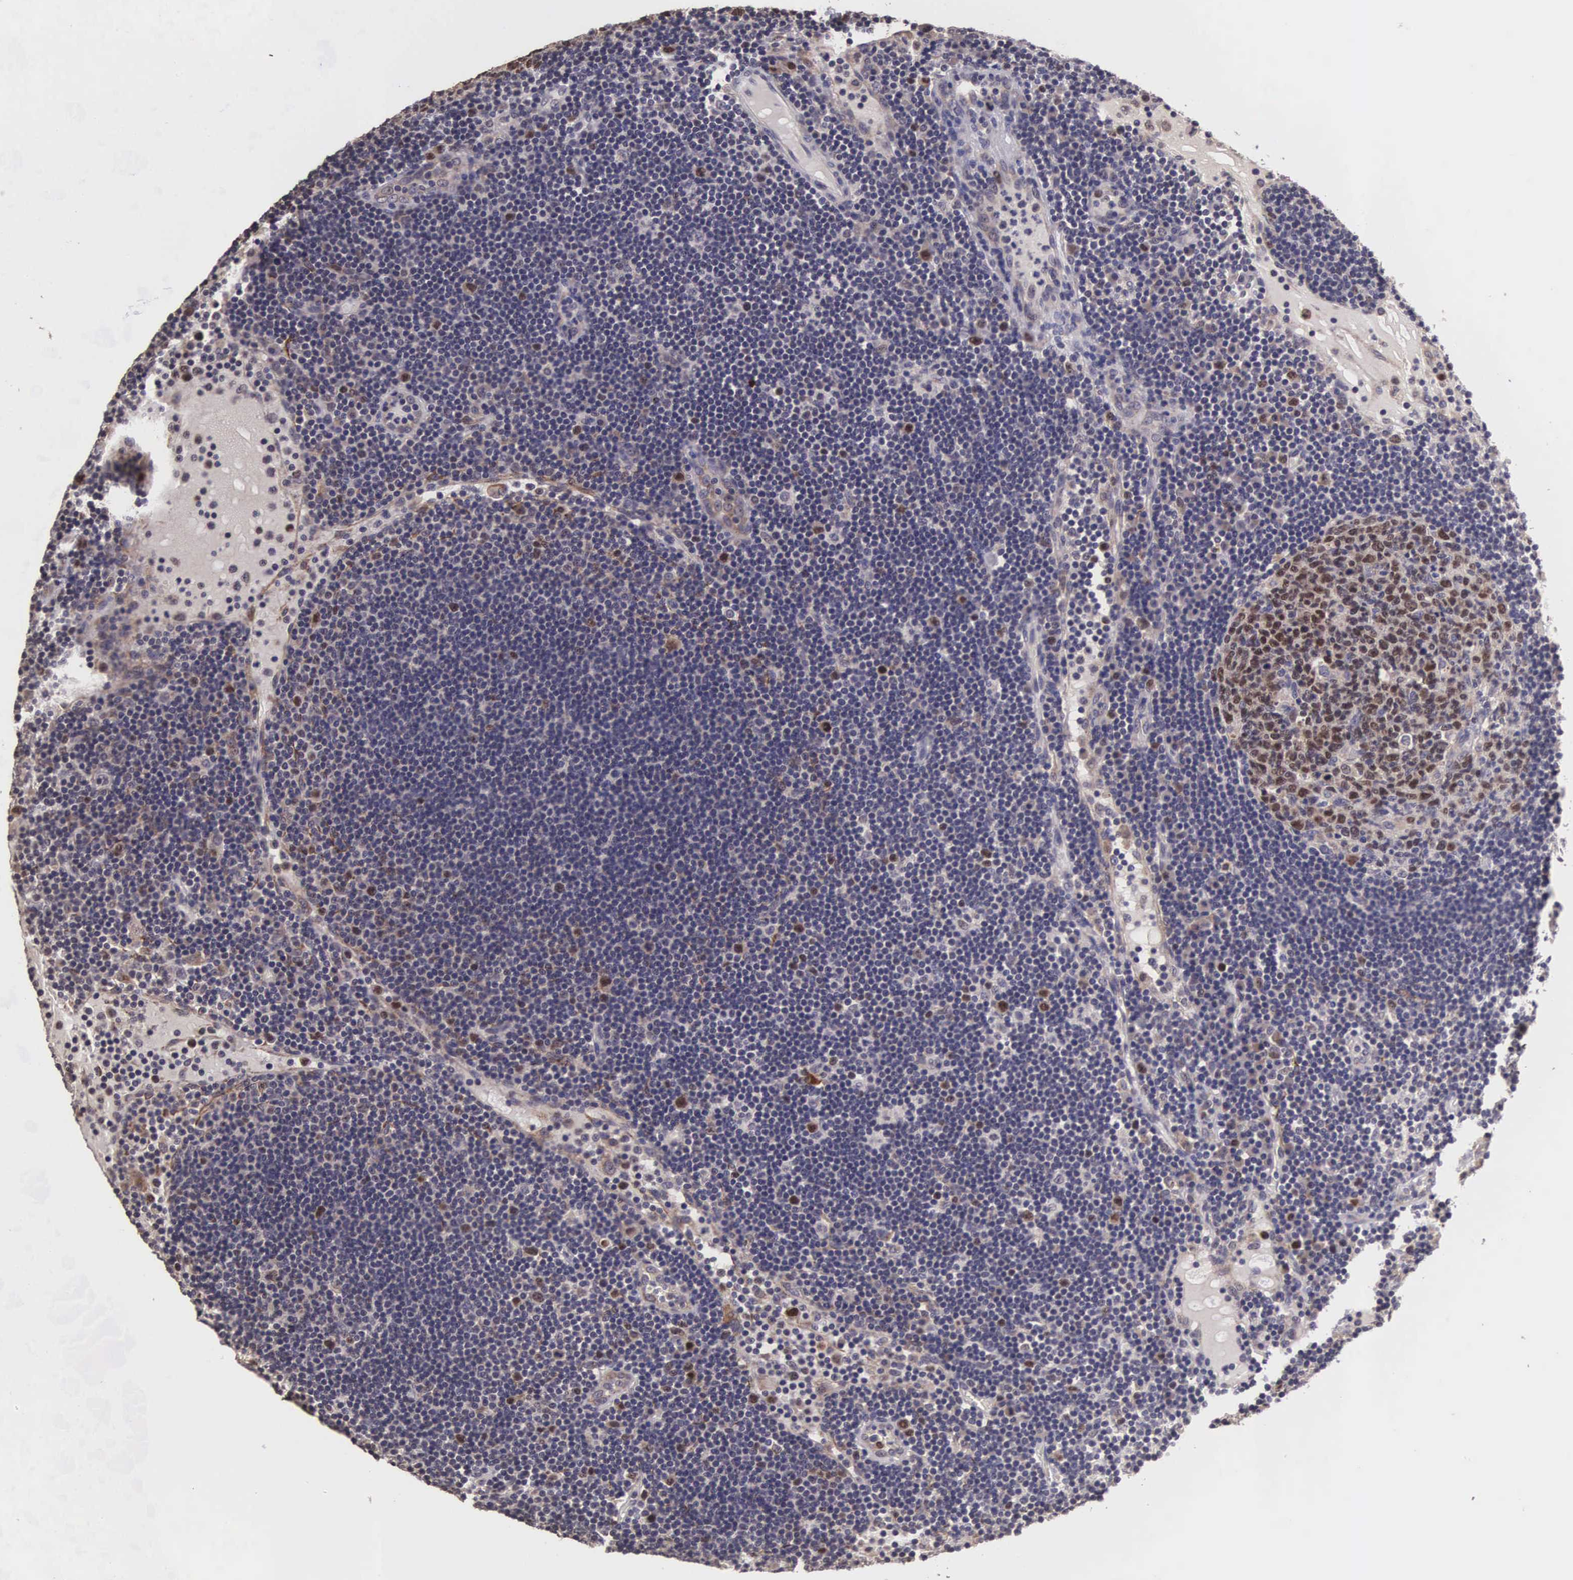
{"staining": {"intensity": "moderate", "quantity": "25%-75%", "location": "cytoplasmic/membranous,nuclear"}, "tissue": "lymph node", "cell_type": "Germinal center cells", "image_type": "normal", "snomed": [{"axis": "morphology", "description": "Normal tissue, NOS"}, {"axis": "topography", "description": "Lymph node"}], "caption": "Immunohistochemical staining of unremarkable human lymph node reveals 25%-75% levels of moderate cytoplasmic/membranous,nuclear protein expression in about 25%-75% of germinal center cells.", "gene": "CDC45", "patient": {"sex": "male", "age": 54}}